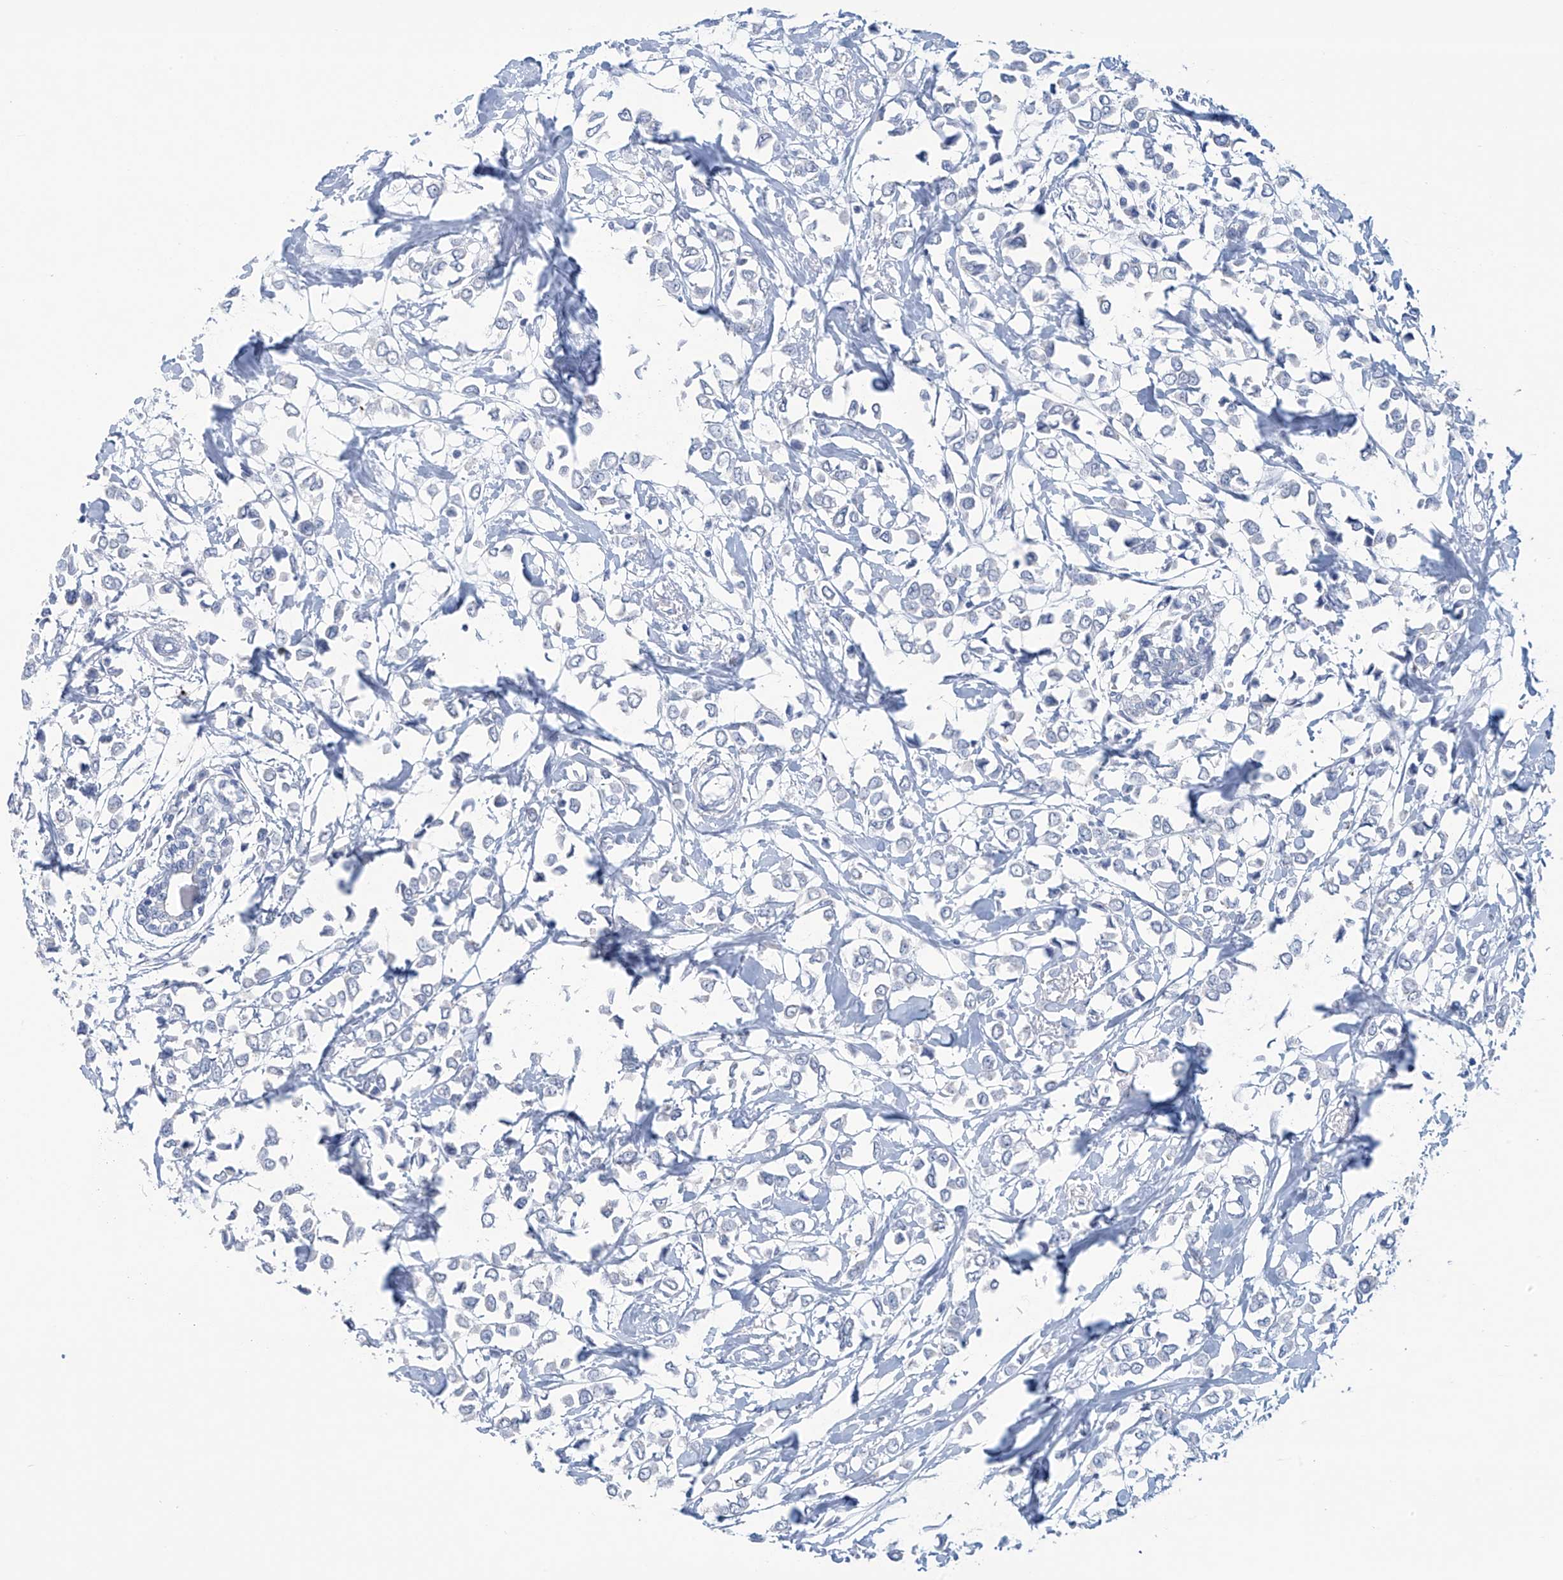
{"staining": {"intensity": "negative", "quantity": "none", "location": "none"}, "tissue": "breast cancer", "cell_type": "Tumor cells", "image_type": "cancer", "snomed": [{"axis": "morphology", "description": "Lobular carcinoma"}, {"axis": "topography", "description": "Breast"}], "caption": "Tumor cells show no significant protein expression in breast cancer.", "gene": "DSP", "patient": {"sex": "female", "age": 51}}